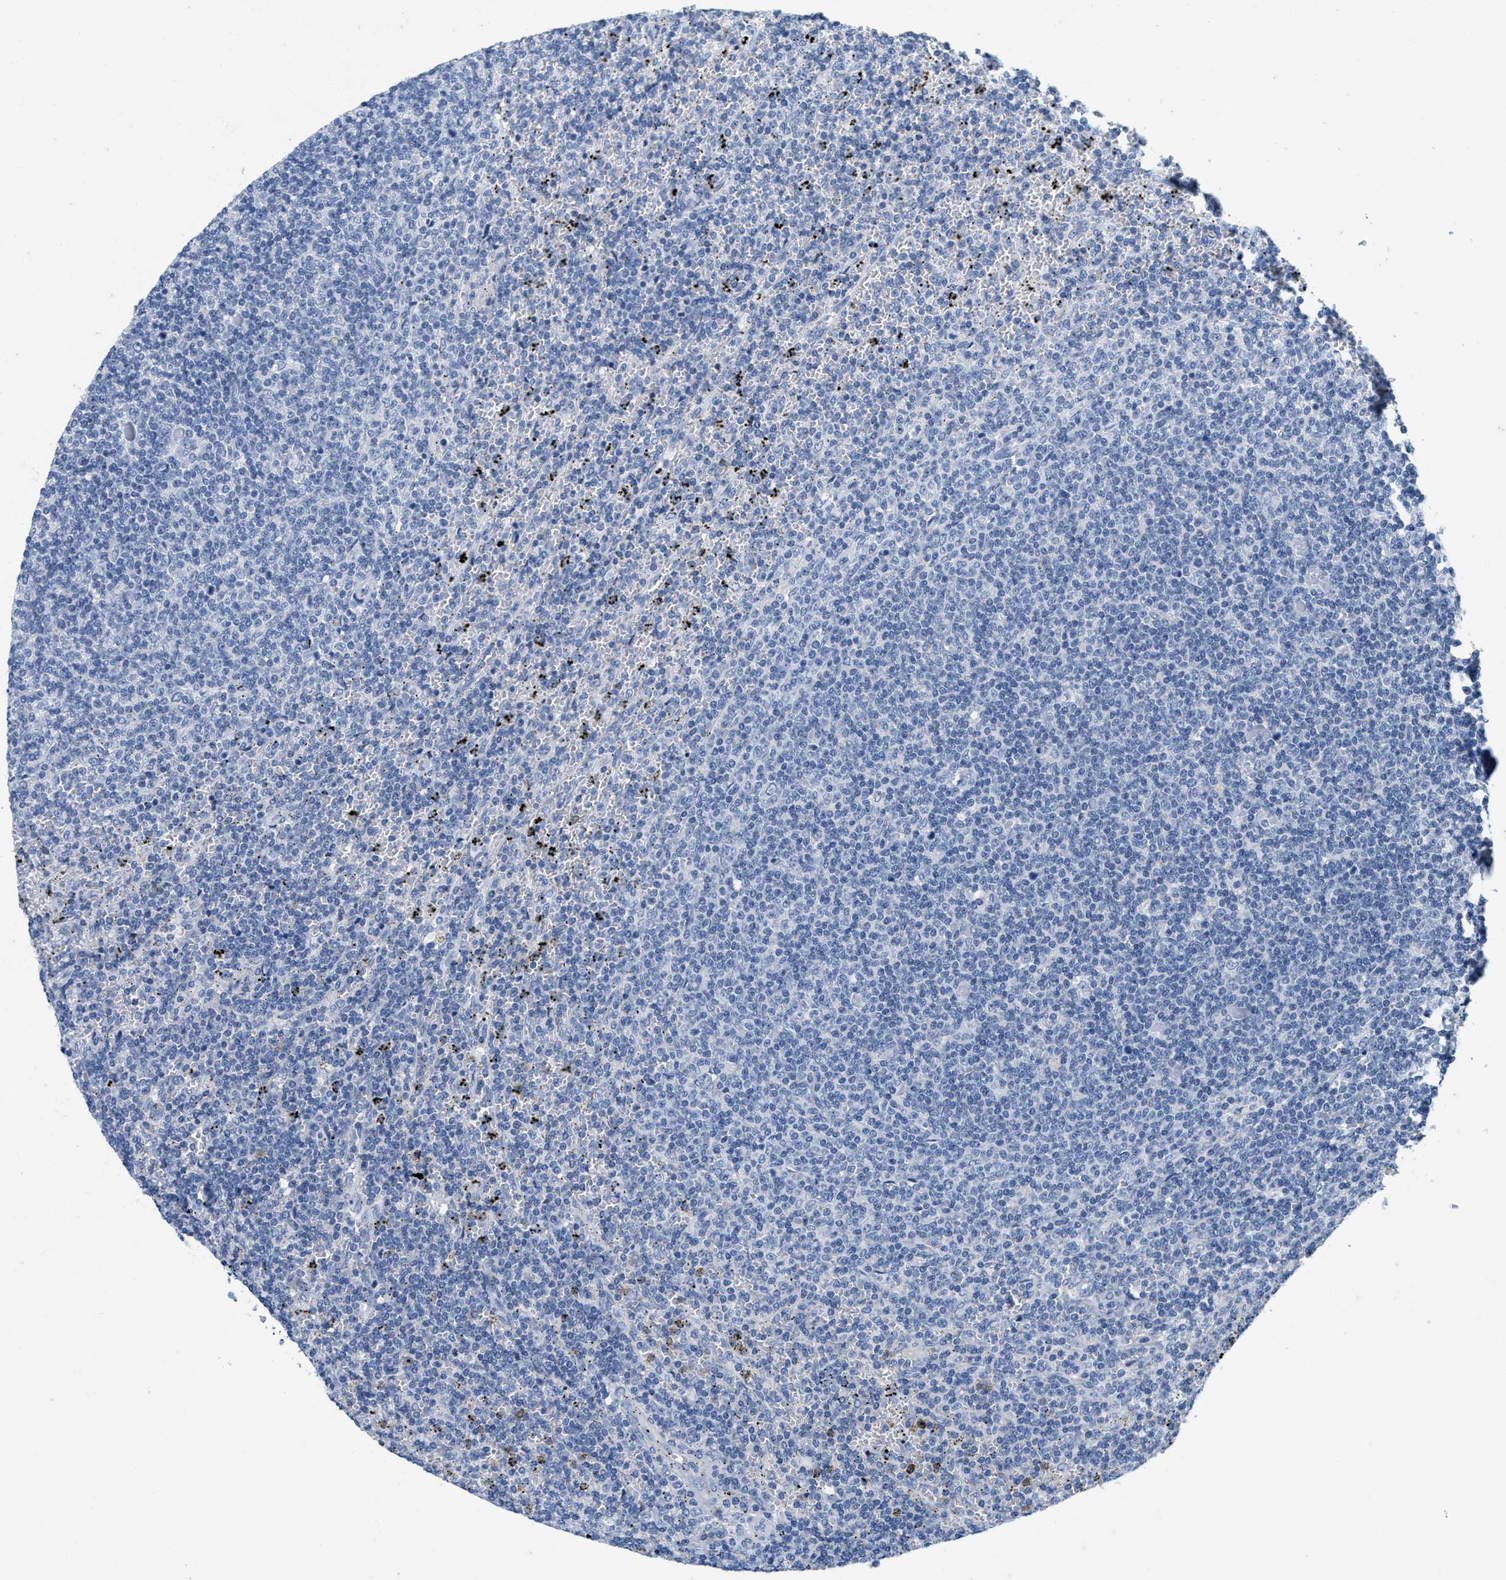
{"staining": {"intensity": "negative", "quantity": "none", "location": "none"}, "tissue": "lymphoma", "cell_type": "Tumor cells", "image_type": "cancer", "snomed": [{"axis": "morphology", "description": "Malignant lymphoma, non-Hodgkin's type, Low grade"}, {"axis": "topography", "description": "Spleen"}], "caption": "Tumor cells are negative for protein expression in human lymphoma.", "gene": "ABCB11", "patient": {"sex": "female", "age": 50}}